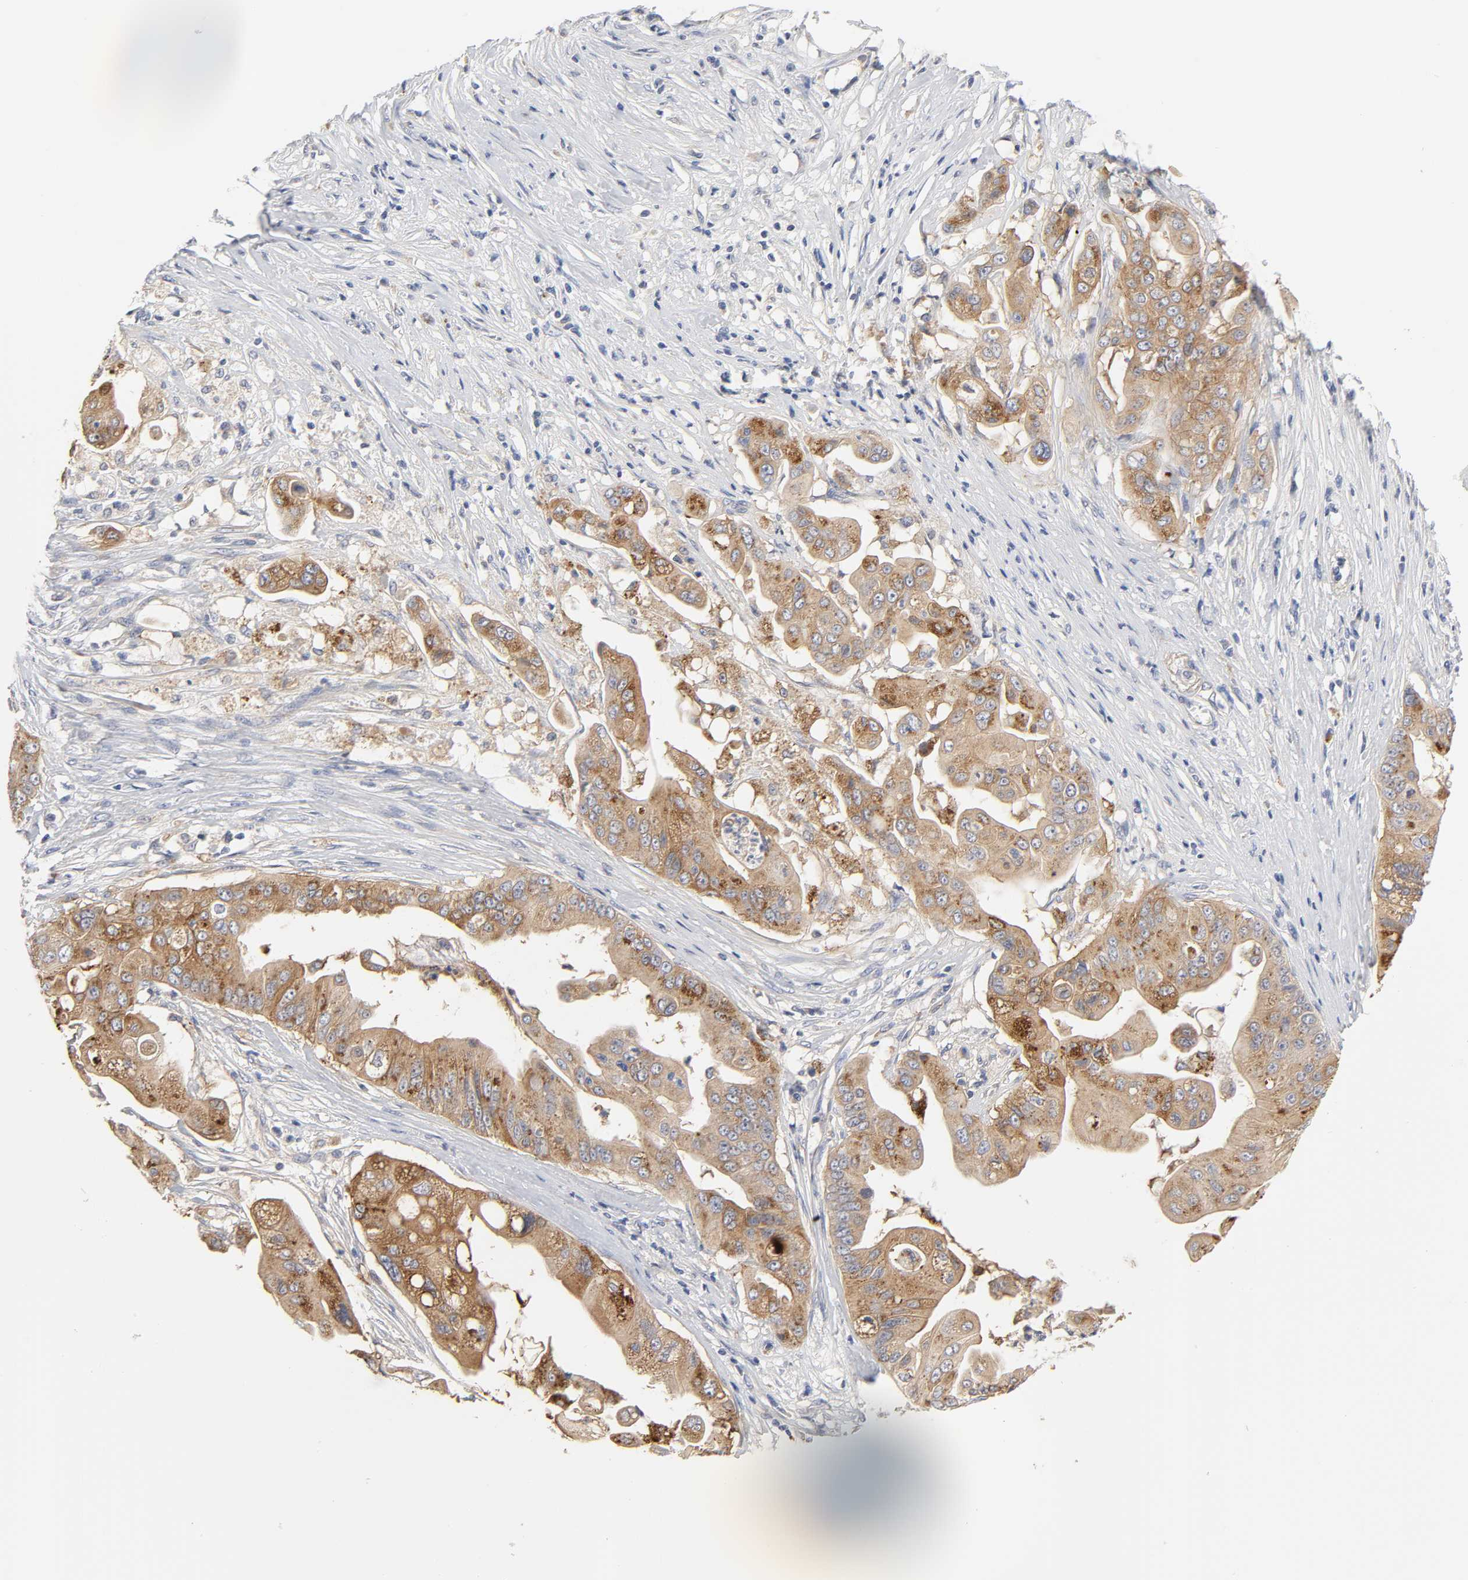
{"staining": {"intensity": "moderate", "quantity": ">75%", "location": "cytoplasmic/membranous"}, "tissue": "pancreatic cancer", "cell_type": "Tumor cells", "image_type": "cancer", "snomed": [{"axis": "morphology", "description": "Adenocarcinoma, NOS"}, {"axis": "topography", "description": "Pancreas"}], "caption": "Protein expression analysis of human pancreatic adenocarcinoma reveals moderate cytoplasmic/membranous staining in about >75% of tumor cells. (brown staining indicates protein expression, while blue staining denotes nuclei).", "gene": "C17orf75", "patient": {"sex": "female", "age": 75}}